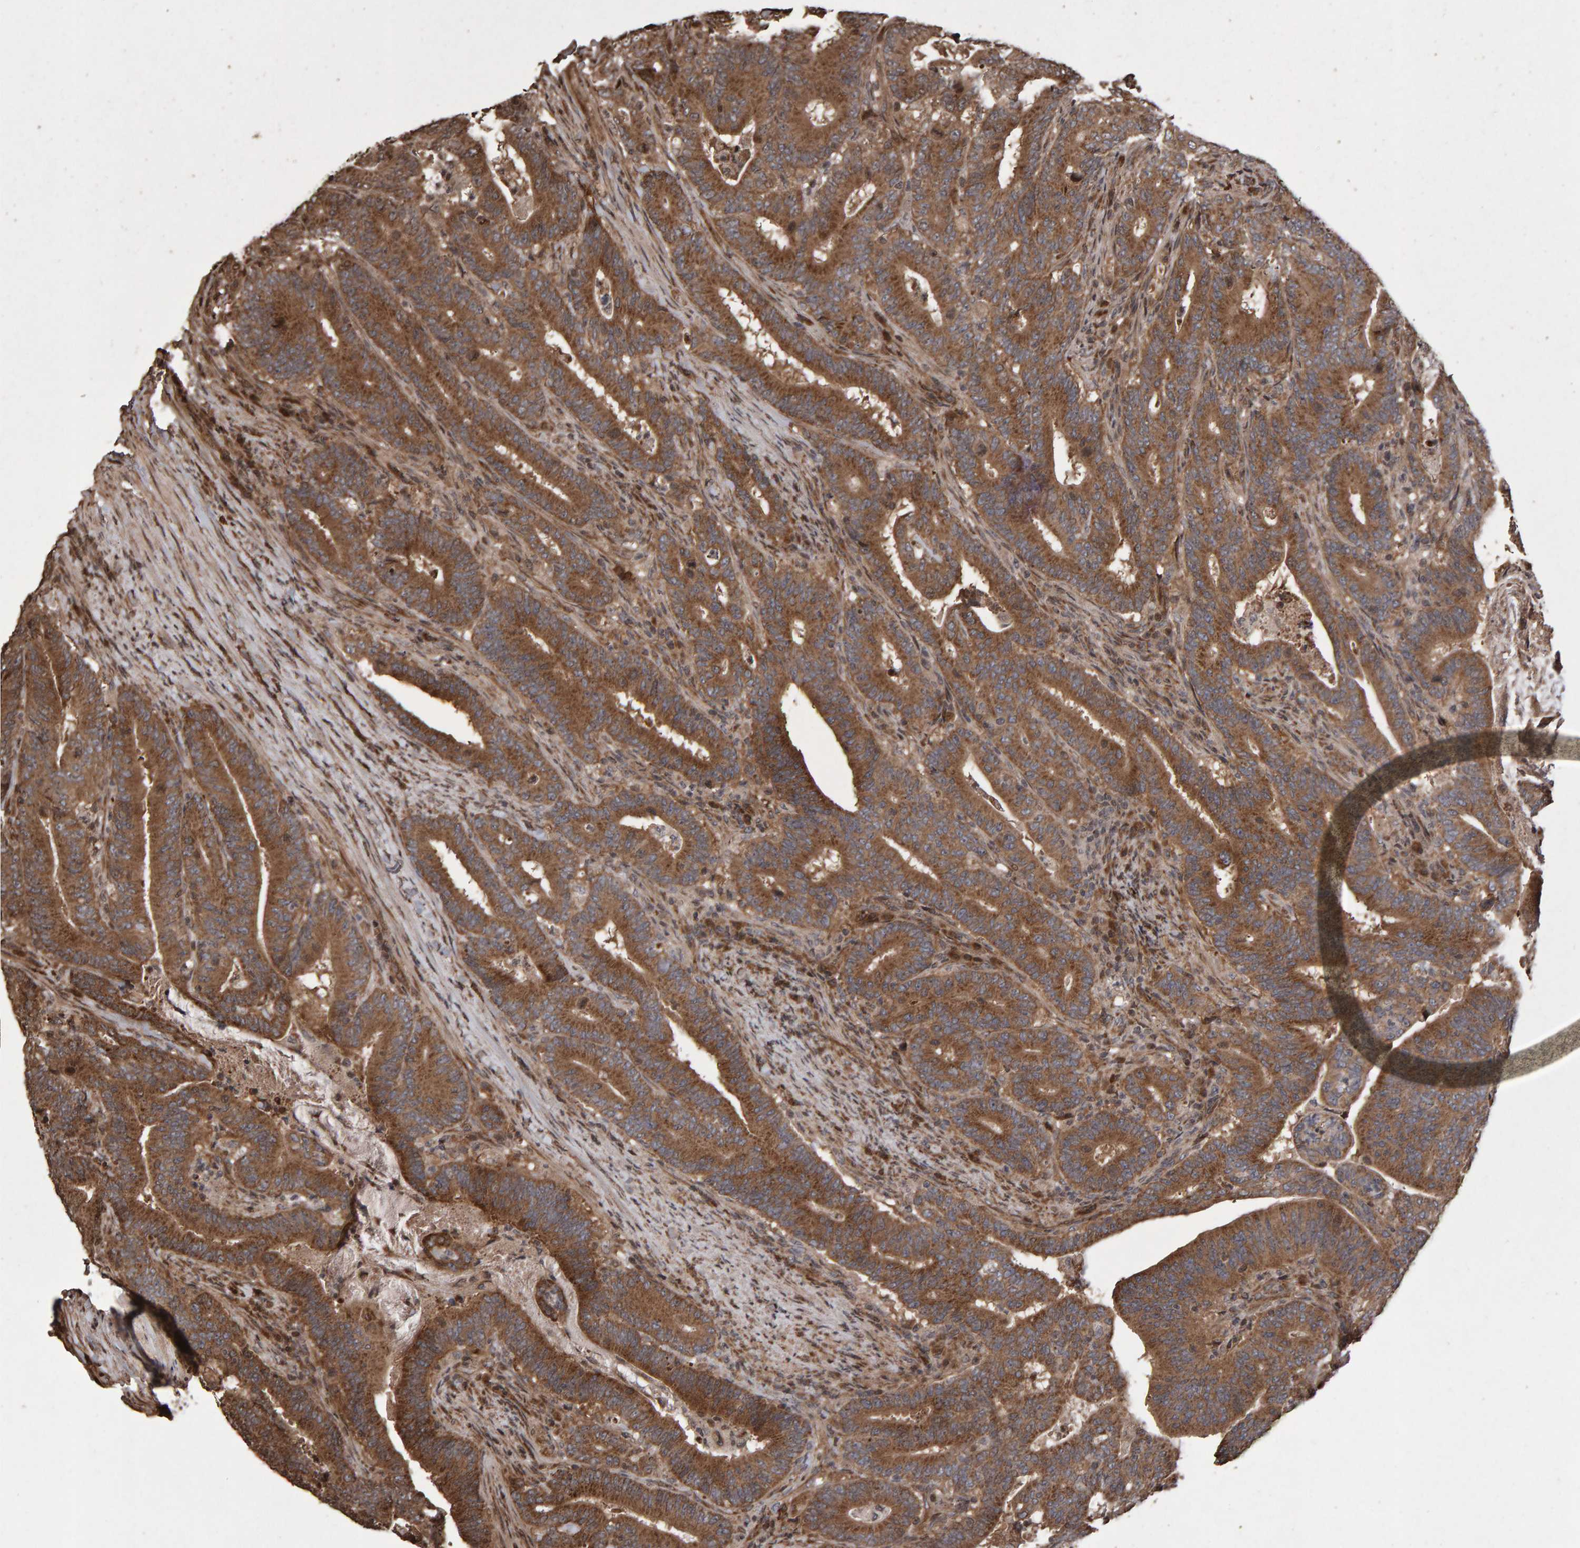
{"staining": {"intensity": "moderate", "quantity": ">75%", "location": "cytoplasmic/membranous"}, "tissue": "colorectal cancer", "cell_type": "Tumor cells", "image_type": "cancer", "snomed": [{"axis": "morphology", "description": "Adenocarcinoma, NOS"}, {"axis": "topography", "description": "Colon"}], "caption": "IHC staining of colorectal adenocarcinoma, which exhibits medium levels of moderate cytoplasmic/membranous staining in approximately >75% of tumor cells indicating moderate cytoplasmic/membranous protein expression. The staining was performed using DAB (3,3'-diaminobenzidine) (brown) for protein detection and nuclei were counterstained in hematoxylin (blue).", "gene": "OSBP2", "patient": {"sex": "female", "age": 66}}